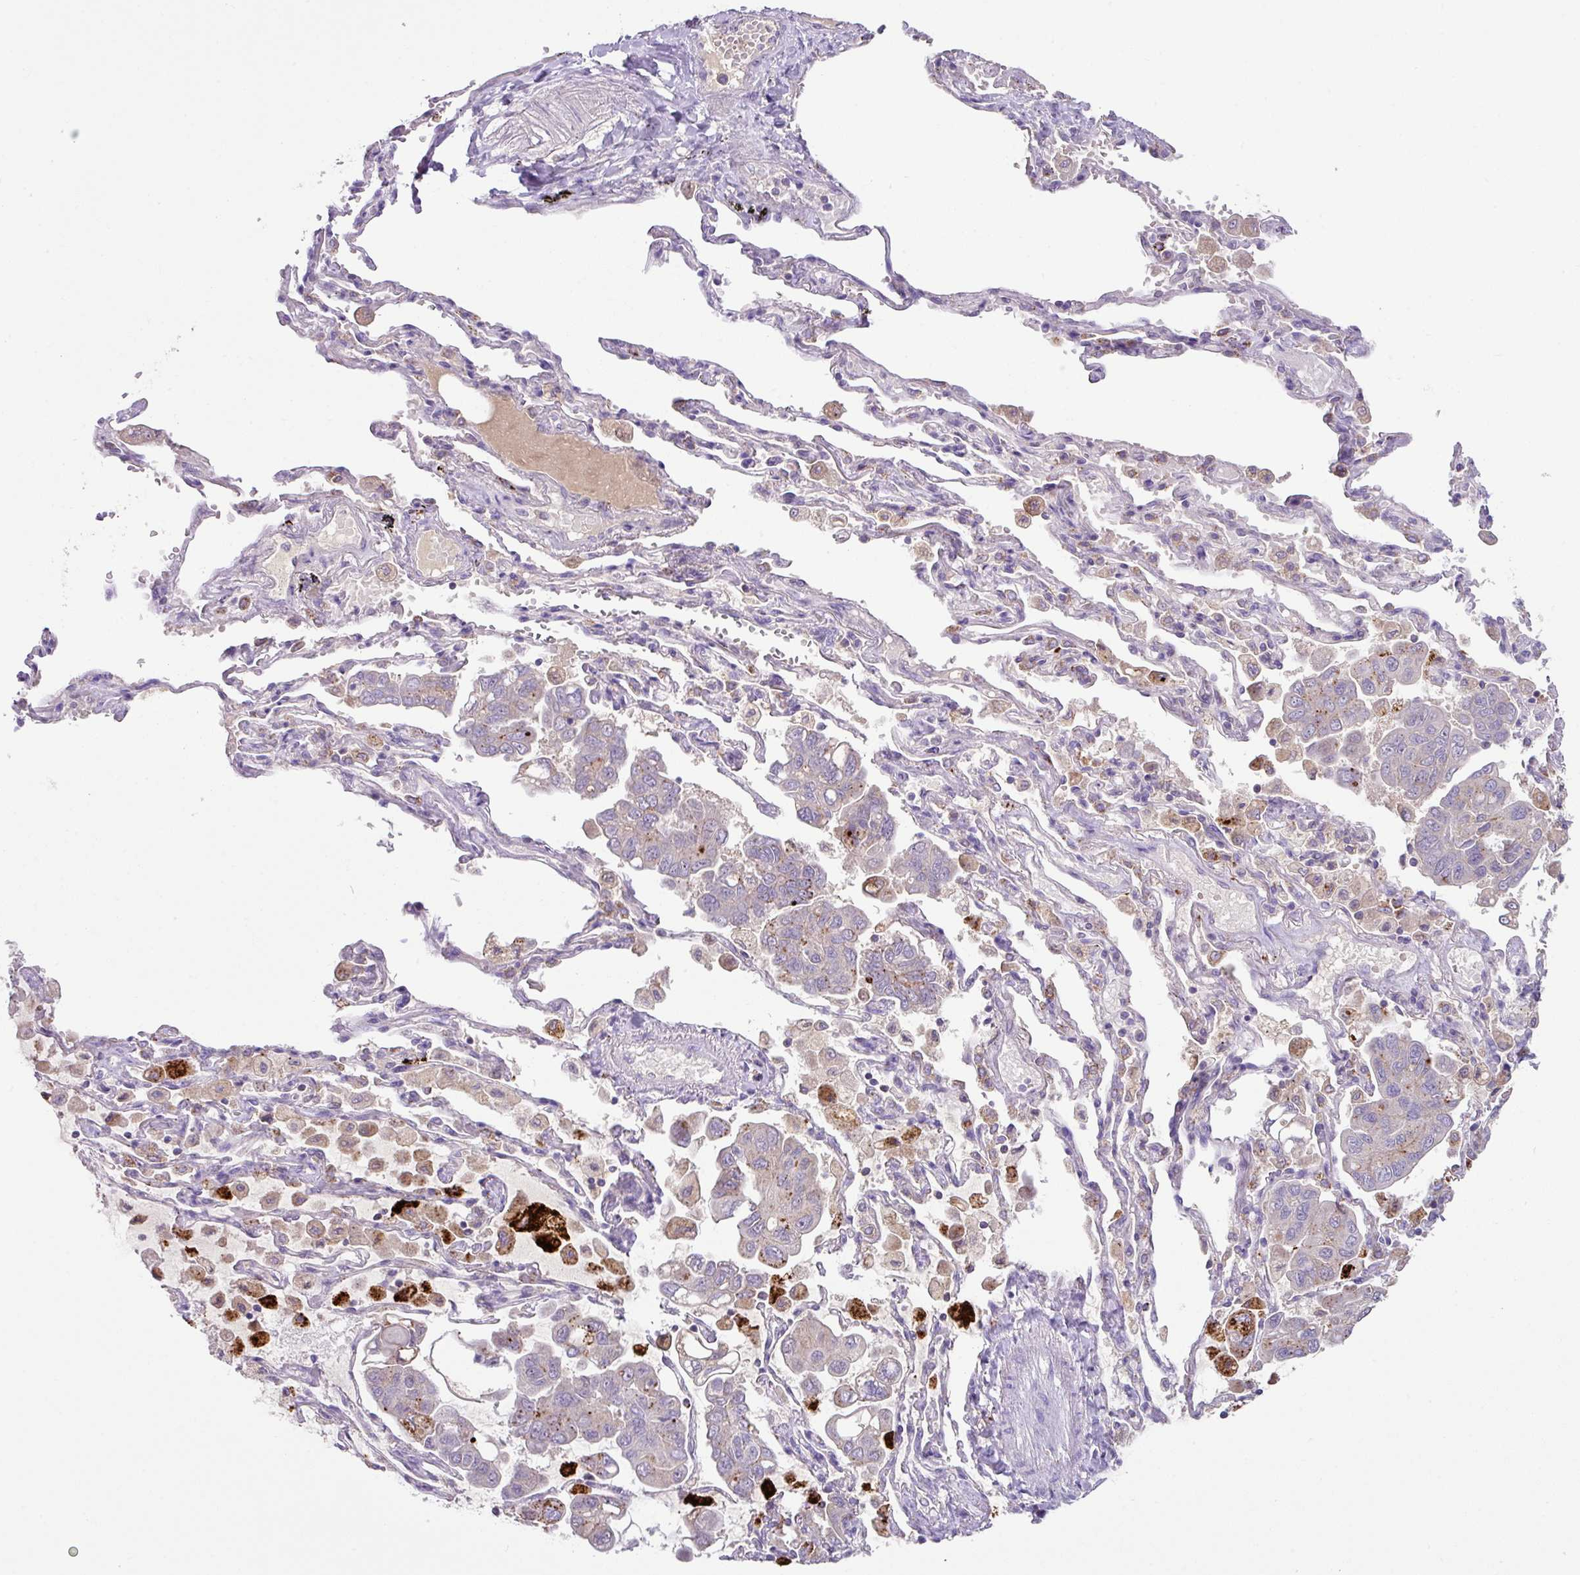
{"staining": {"intensity": "moderate", "quantity": "<25%", "location": "cytoplasmic/membranous"}, "tissue": "lung cancer", "cell_type": "Tumor cells", "image_type": "cancer", "snomed": [{"axis": "morphology", "description": "Adenocarcinoma, NOS"}, {"axis": "topography", "description": "Lung"}], "caption": "Adenocarcinoma (lung) stained for a protein (brown) exhibits moderate cytoplasmic/membranous positive staining in about <25% of tumor cells.", "gene": "PLEKHH3", "patient": {"sex": "male", "age": 64}}